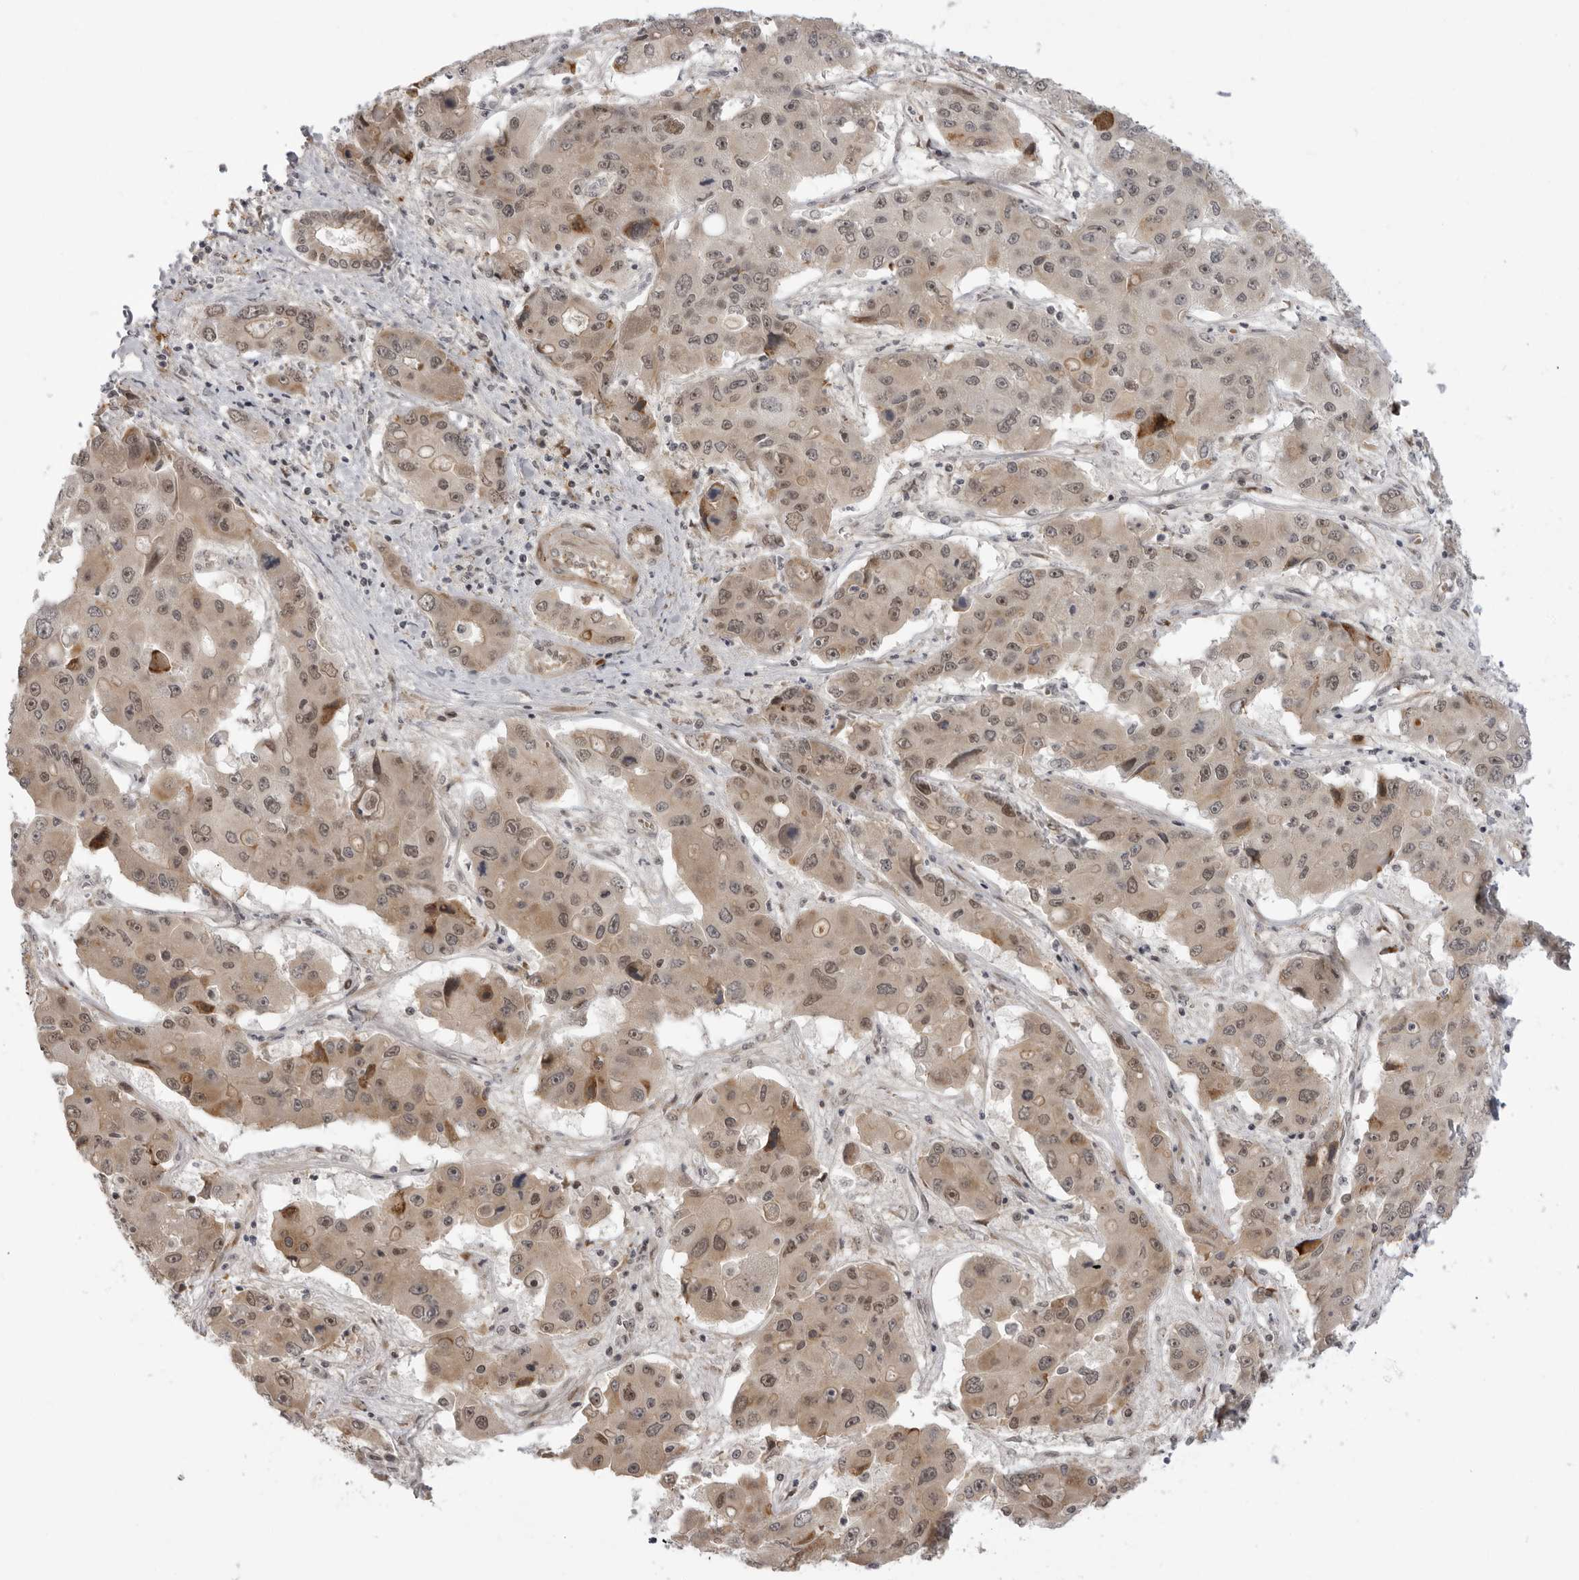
{"staining": {"intensity": "moderate", "quantity": ">75%", "location": "cytoplasmic/membranous,nuclear"}, "tissue": "liver cancer", "cell_type": "Tumor cells", "image_type": "cancer", "snomed": [{"axis": "morphology", "description": "Cholangiocarcinoma"}, {"axis": "topography", "description": "Liver"}], "caption": "Protein expression analysis of liver cancer reveals moderate cytoplasmic/membranous and nuclear staining in approximately >75% of tumor cells.", "gene": "ALPK2", "patient": {"sex": "male", "age": 67}}